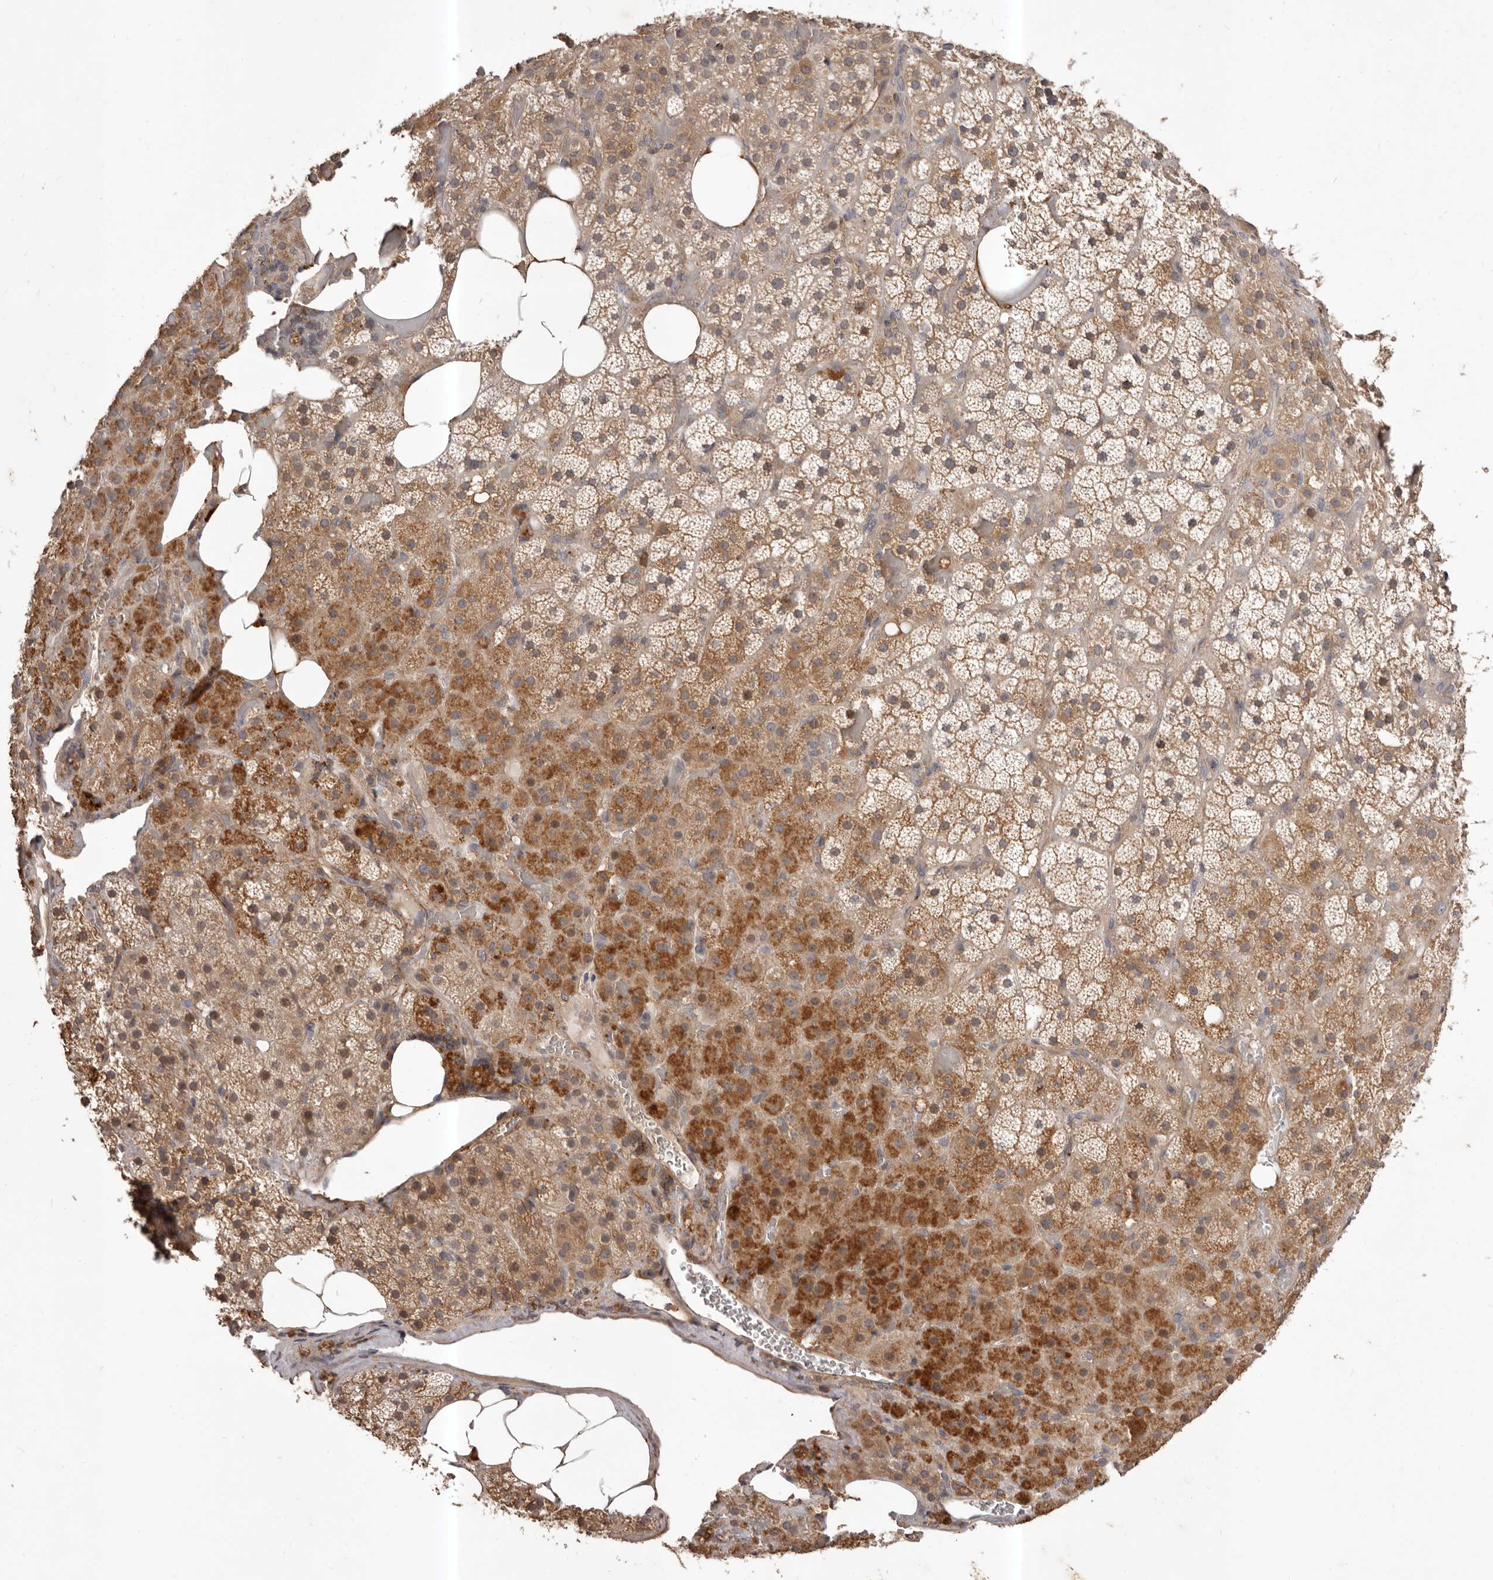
{"staining": {"intensity": "moderate", "quantity": "25%-75%", "location": "cytoplasmic/membranous"}, "tissue": "adrenal gland", "cell_type": "Glandular cells", "image_type": "normal", "snomed": [{"axis": "morphology", "description": "Normal tissue, NOS"}, {"axis": "topography", "description": "Adrenal gland"}], "caption": "The photomicrograph exhibits staining of normal adrenal gland, revealing moderate cytoplasmic/membranous protein expression (brown color) within glandular cells. The protein is shown in brown color, while the nuclei are stained blue.", "gene": "GLIPR2", "patient": {"sex": "female", "age": 59}}